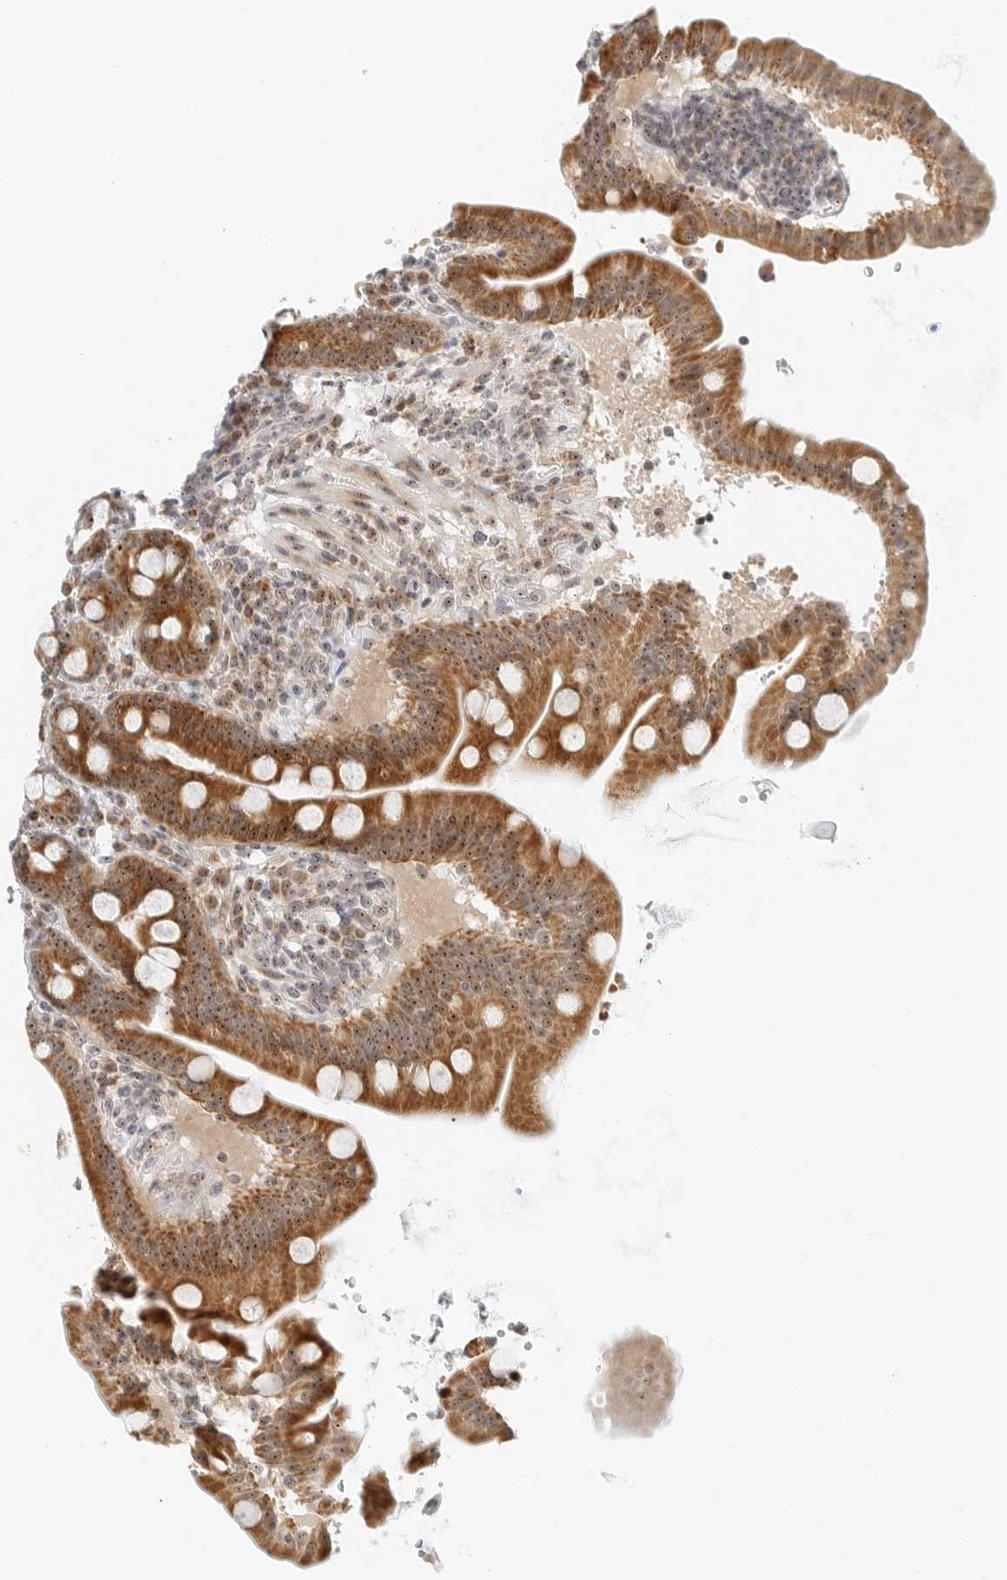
{"staining": {"intensity": "moderate", "quantity": ">75%", "location": "cytoplasmic/membranous,nuclear"}, "tissue": "duodenum", "cell_type": "Glandular cells", "image_type": "normal", "snomed": [{"axis": "morphology", "description": "Normal tissue, NOS"}, {"axis": "topography", "description": "Duodenum"}], "caption": "Immunohistochemical staining of normal duodenum reveals medium levels of moderate cytoplasmic/membranous,nuclear expression in about >75% of glandular cells. The protein of interest is shown in brown color, while the nuclei are stained blue.", "gene": "RIMKLA", "patient": {"sex": "male", "age": 54}}